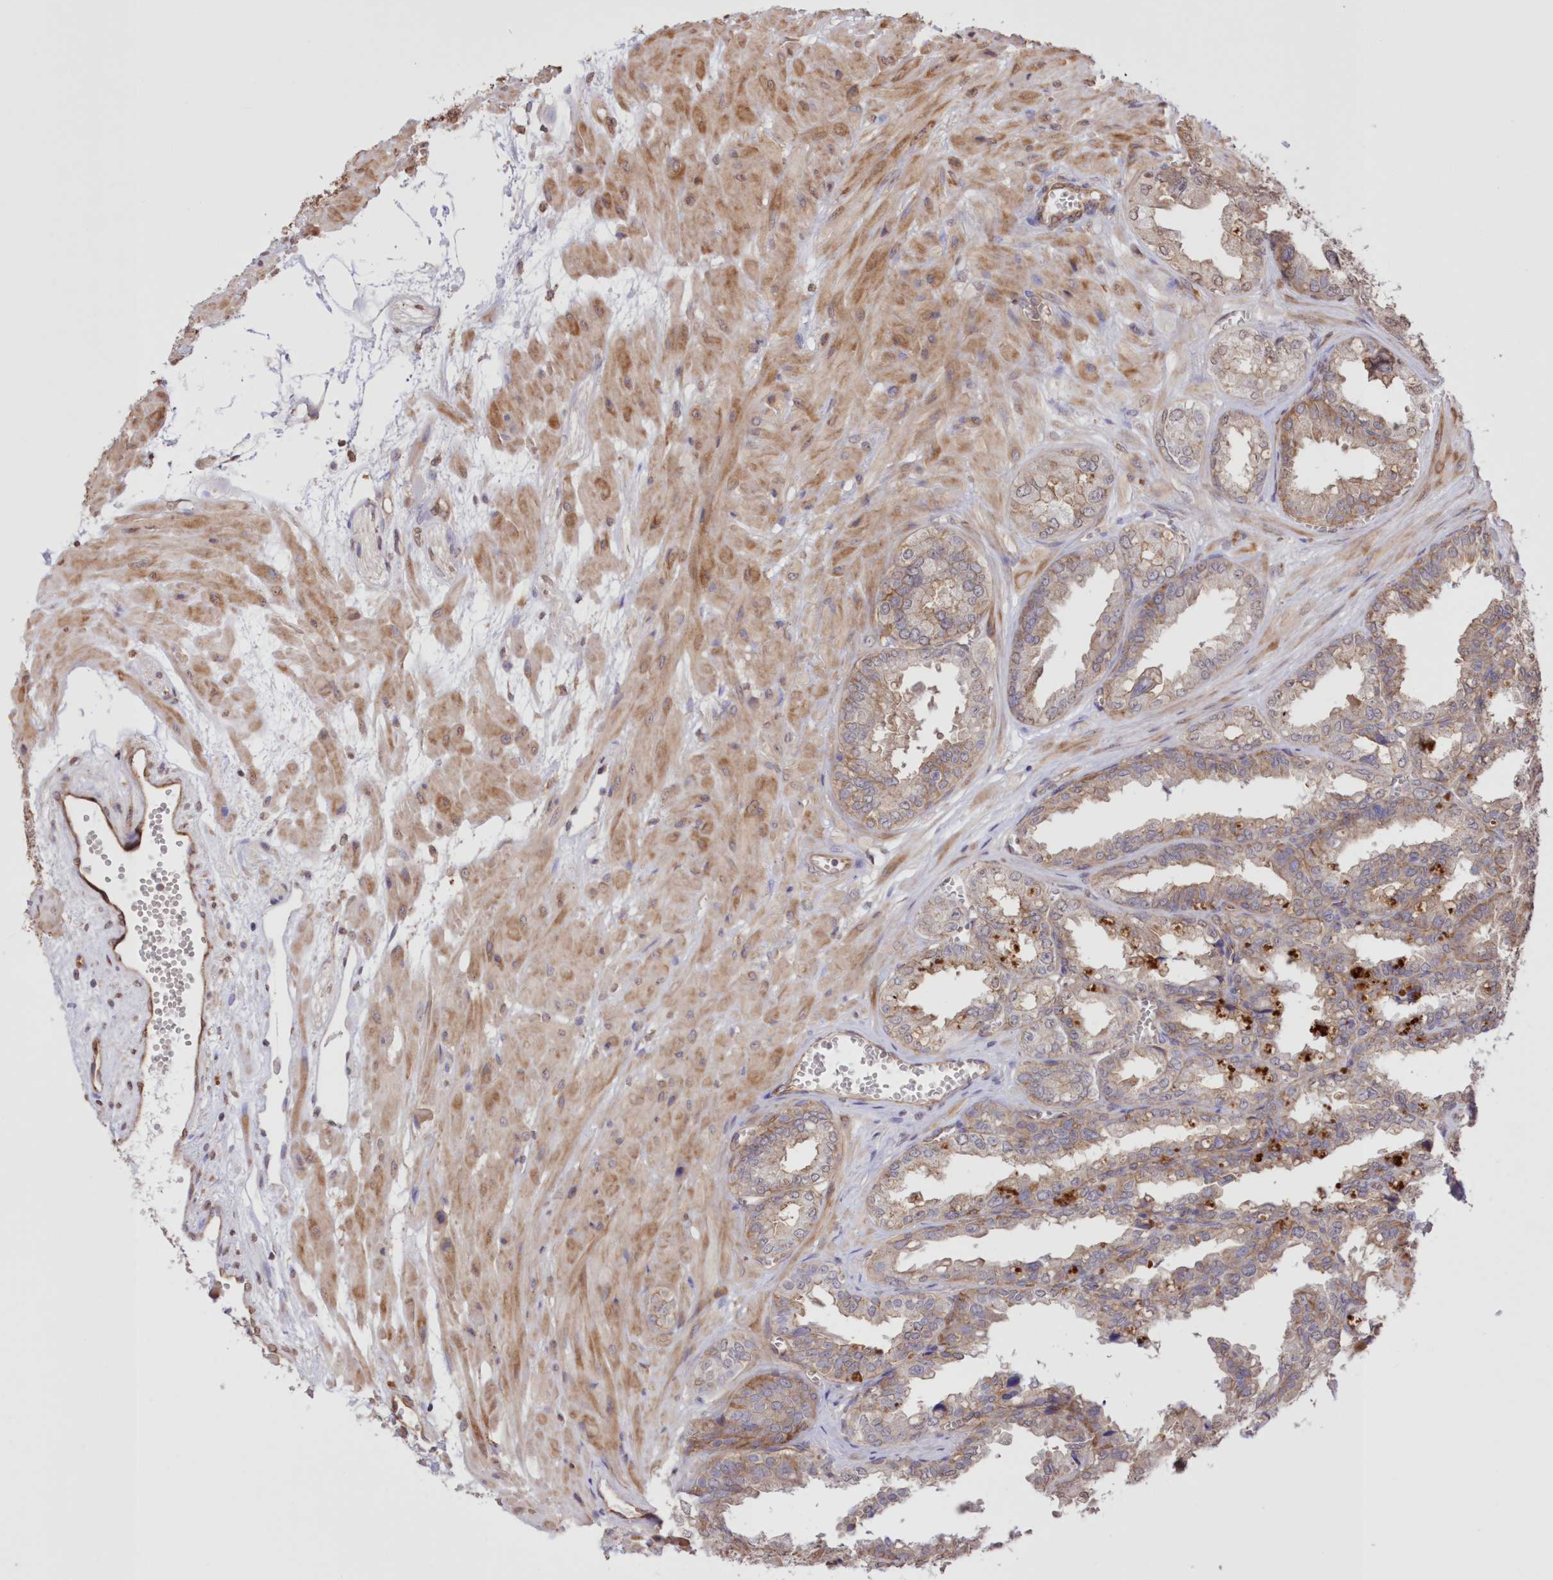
{"staining": {"intensity": "weak", "quantity": "25%-75%", "location": "cytoplasmic/membranous"}, "tissue": "seminal vesicle", "cell_type": "Glandular cells", "image_type": "normal", "snomed": [{"axis": "morphology", "description": "Normal tissue, NOS"}, {"axis": "topography", "description": "Prostate"}, {"axis": "topography", "description": "Seminal veicle"}], "caption": "This is a photomicrograph of IHC staining of normal seminal vesicle, which shows weak staining in the cytoplasmic/membranous of glandular cells.", "gene": "FCHO2", "patient": {"sex": "male", "age": 51}}